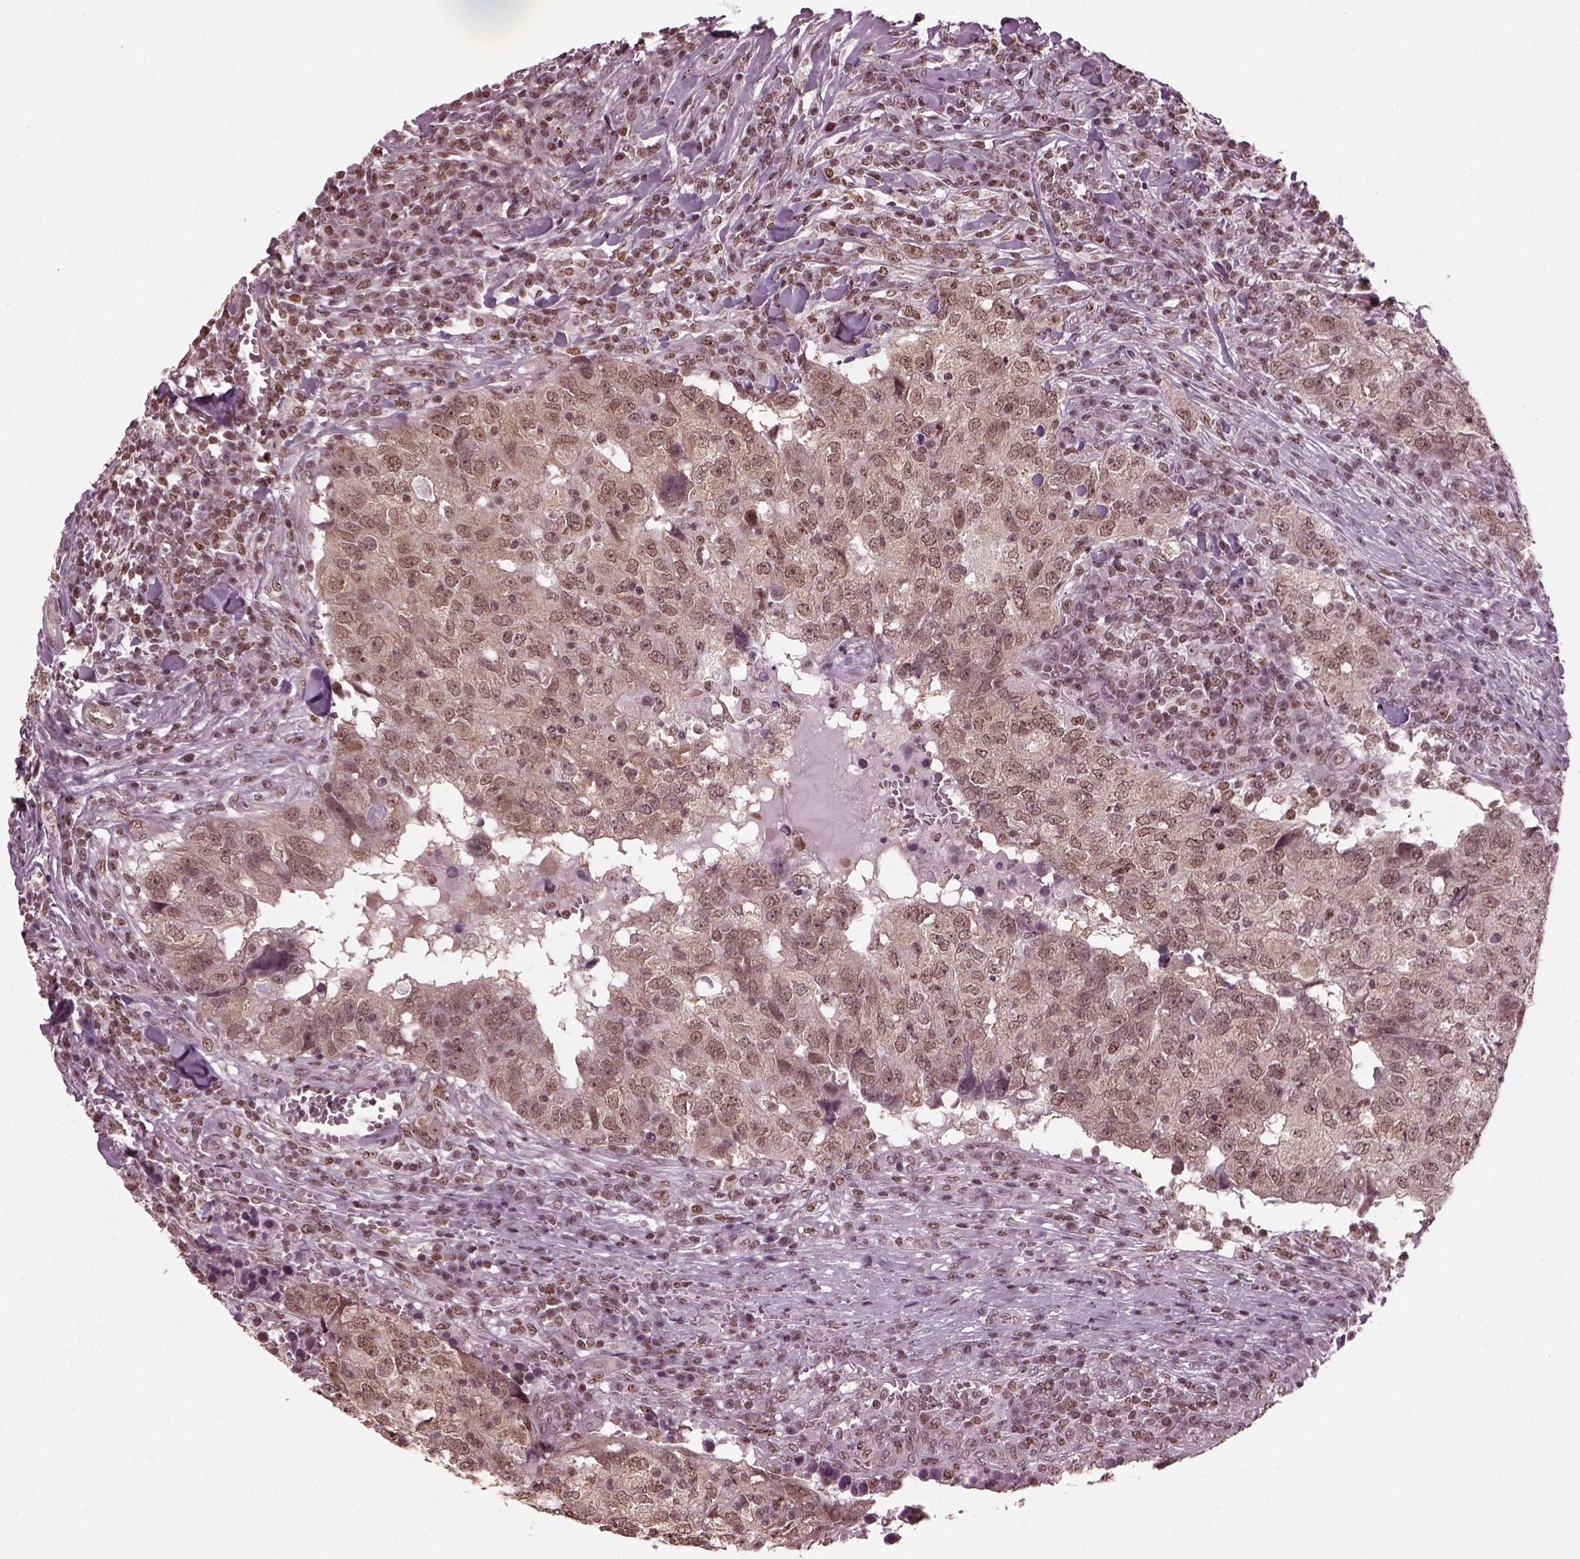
{"staining": {"intensity": "weak", "quantity": "<25%", "location": "cytoplasmic/membranous,nuclear"}, "tissue": "breast cancer", "cell_type": "Tumor cells", "image_type": "cancer", "snomed": [{"axis": "morphology", "description": "Duct carcinoma"}, {"axis": "topography", "description": "Breast"}], "caption": "Immunohistochemistry image of neoplastic tissue: human breast cancer stained with DAB (3,3'-diaminobenzidine) exhibits no significant protein staining in tumor cells. (DAB immunohistochemistry visualized using brightfield microscopy, high magnification).", "gene": "RUVBL2", "patient": {"sex": "female", "age": 30}}